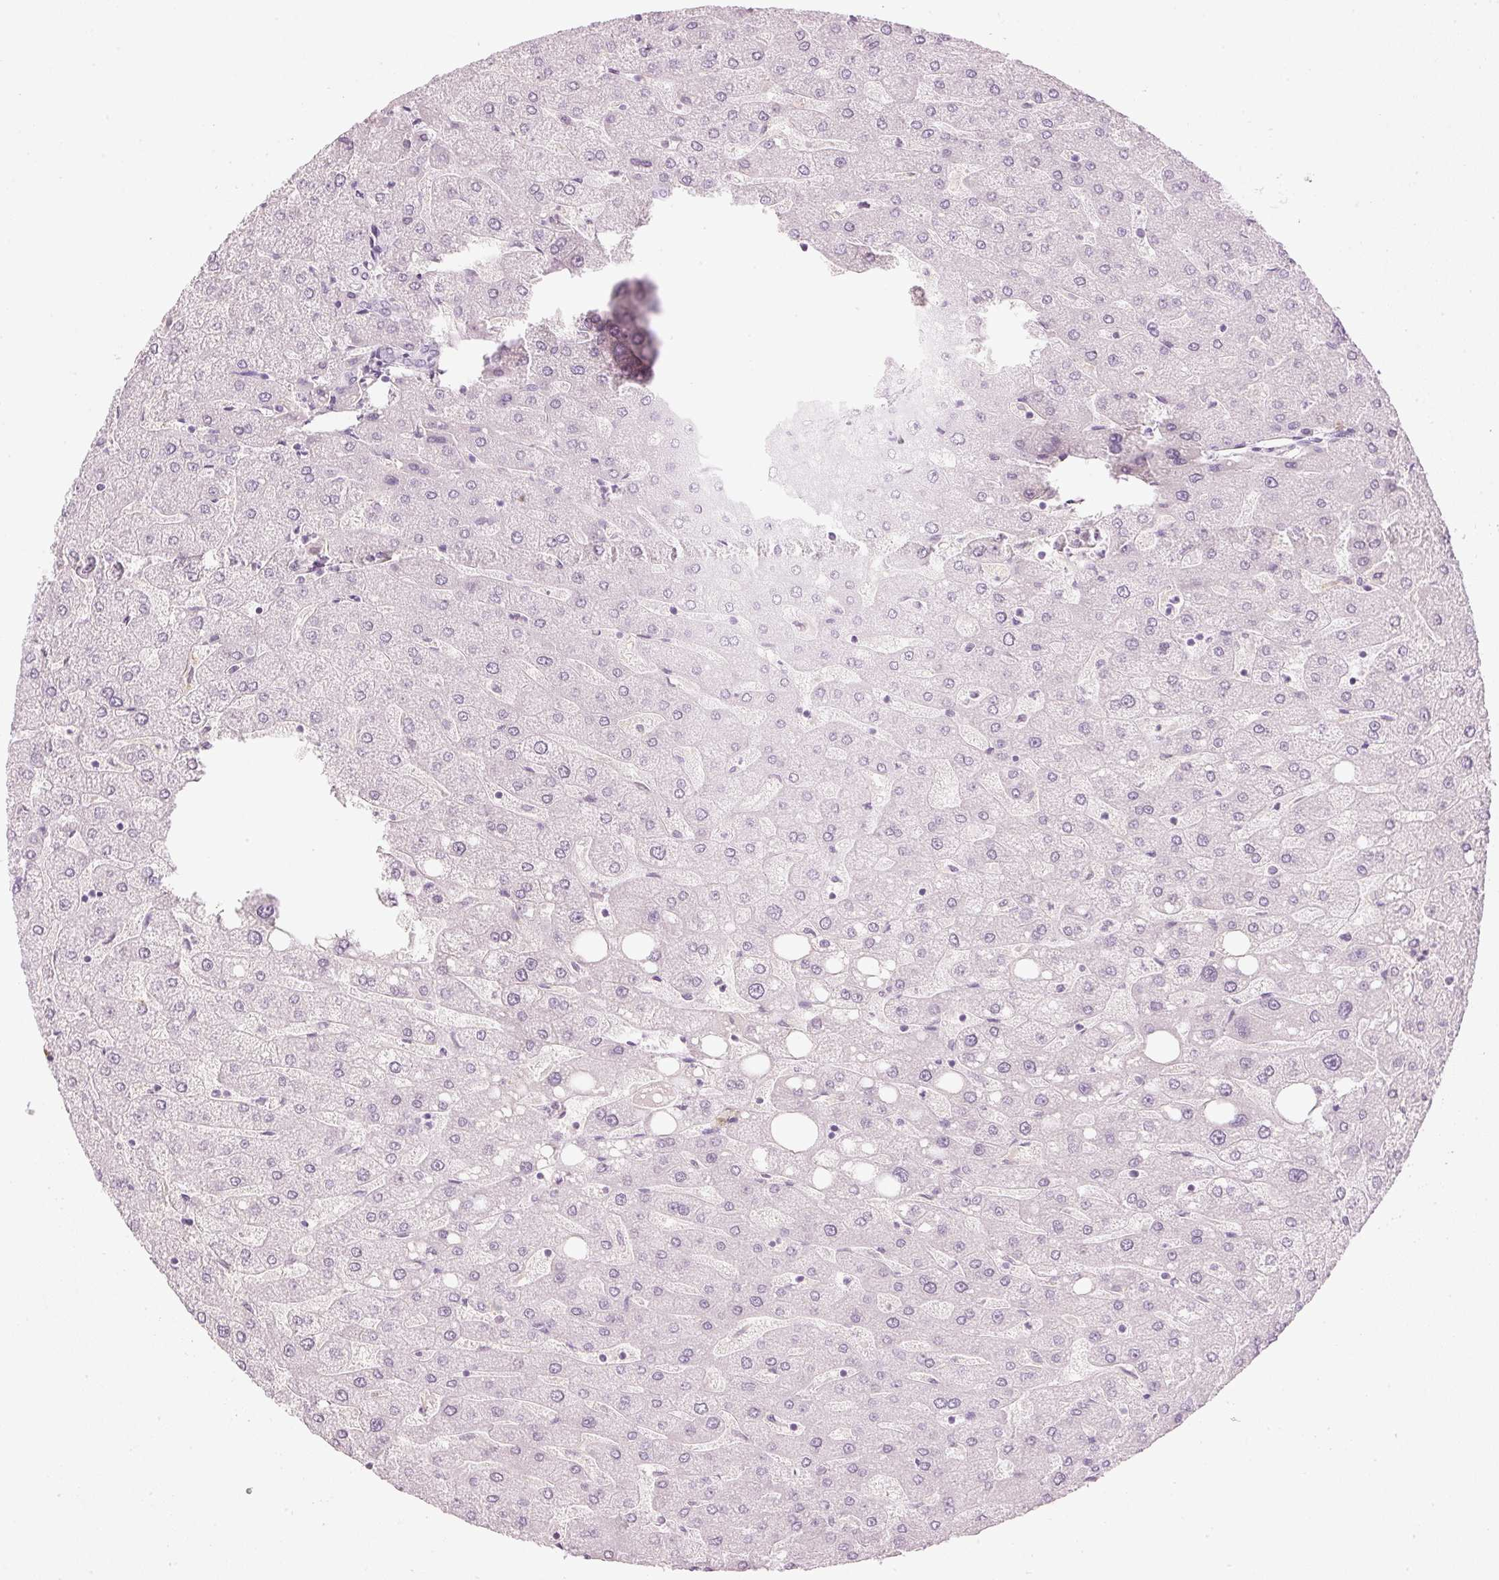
{"staining": {"intensity": "negative", "quantity": "none", "location": "none"}, "tissue": "liver", "cell_type": "Cholangiocytes", "image_type": "normal", "snomed": [{"axis": "morphology", "description": "Normal tissue, NOS"}, {"axis": "topography", "description": "Liver"}], "caption": "Image shows no protein staining in cholangiocytes of normal liver.", "gene": "VCAM1", "patient": {"sex": "male", "age": 67}}